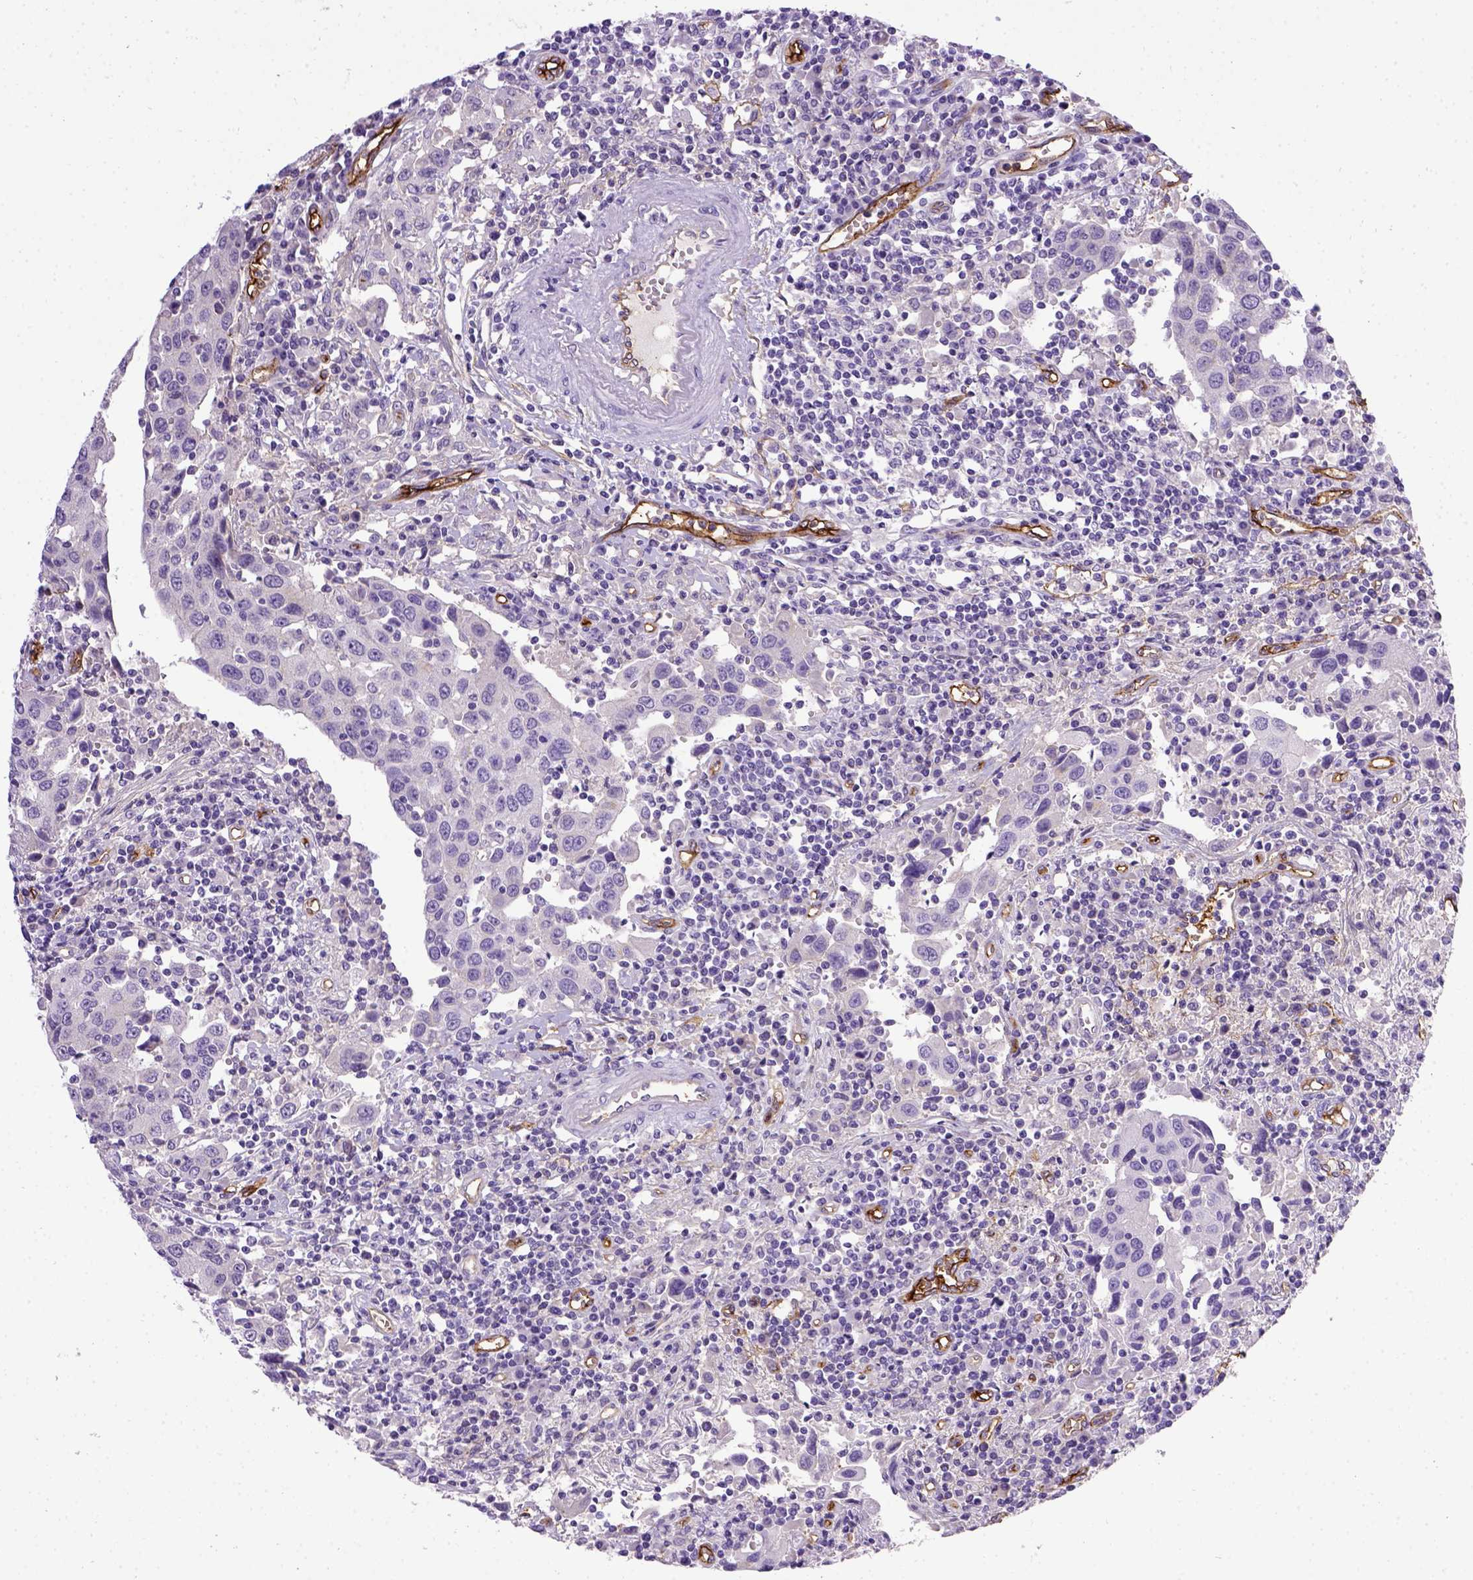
{"staining": {"intensity": "negative", "quantity": "none", "location": "none"}, "tissue": "urothelial cancer", "cell_type": "Tumor cells", "image_type": "cancer", "snomed": [{"axis": "morphology", "description": "Urothelial carcinoma, High grade"}, {"axis": "topography", "description": "Urinary bladder"}], "caption": "IHC of high-grade urothelial carcinoma exhibits no staining in tumor cells.", "gene": "ENG", "patient": {"sex": "female", "age": 85}}